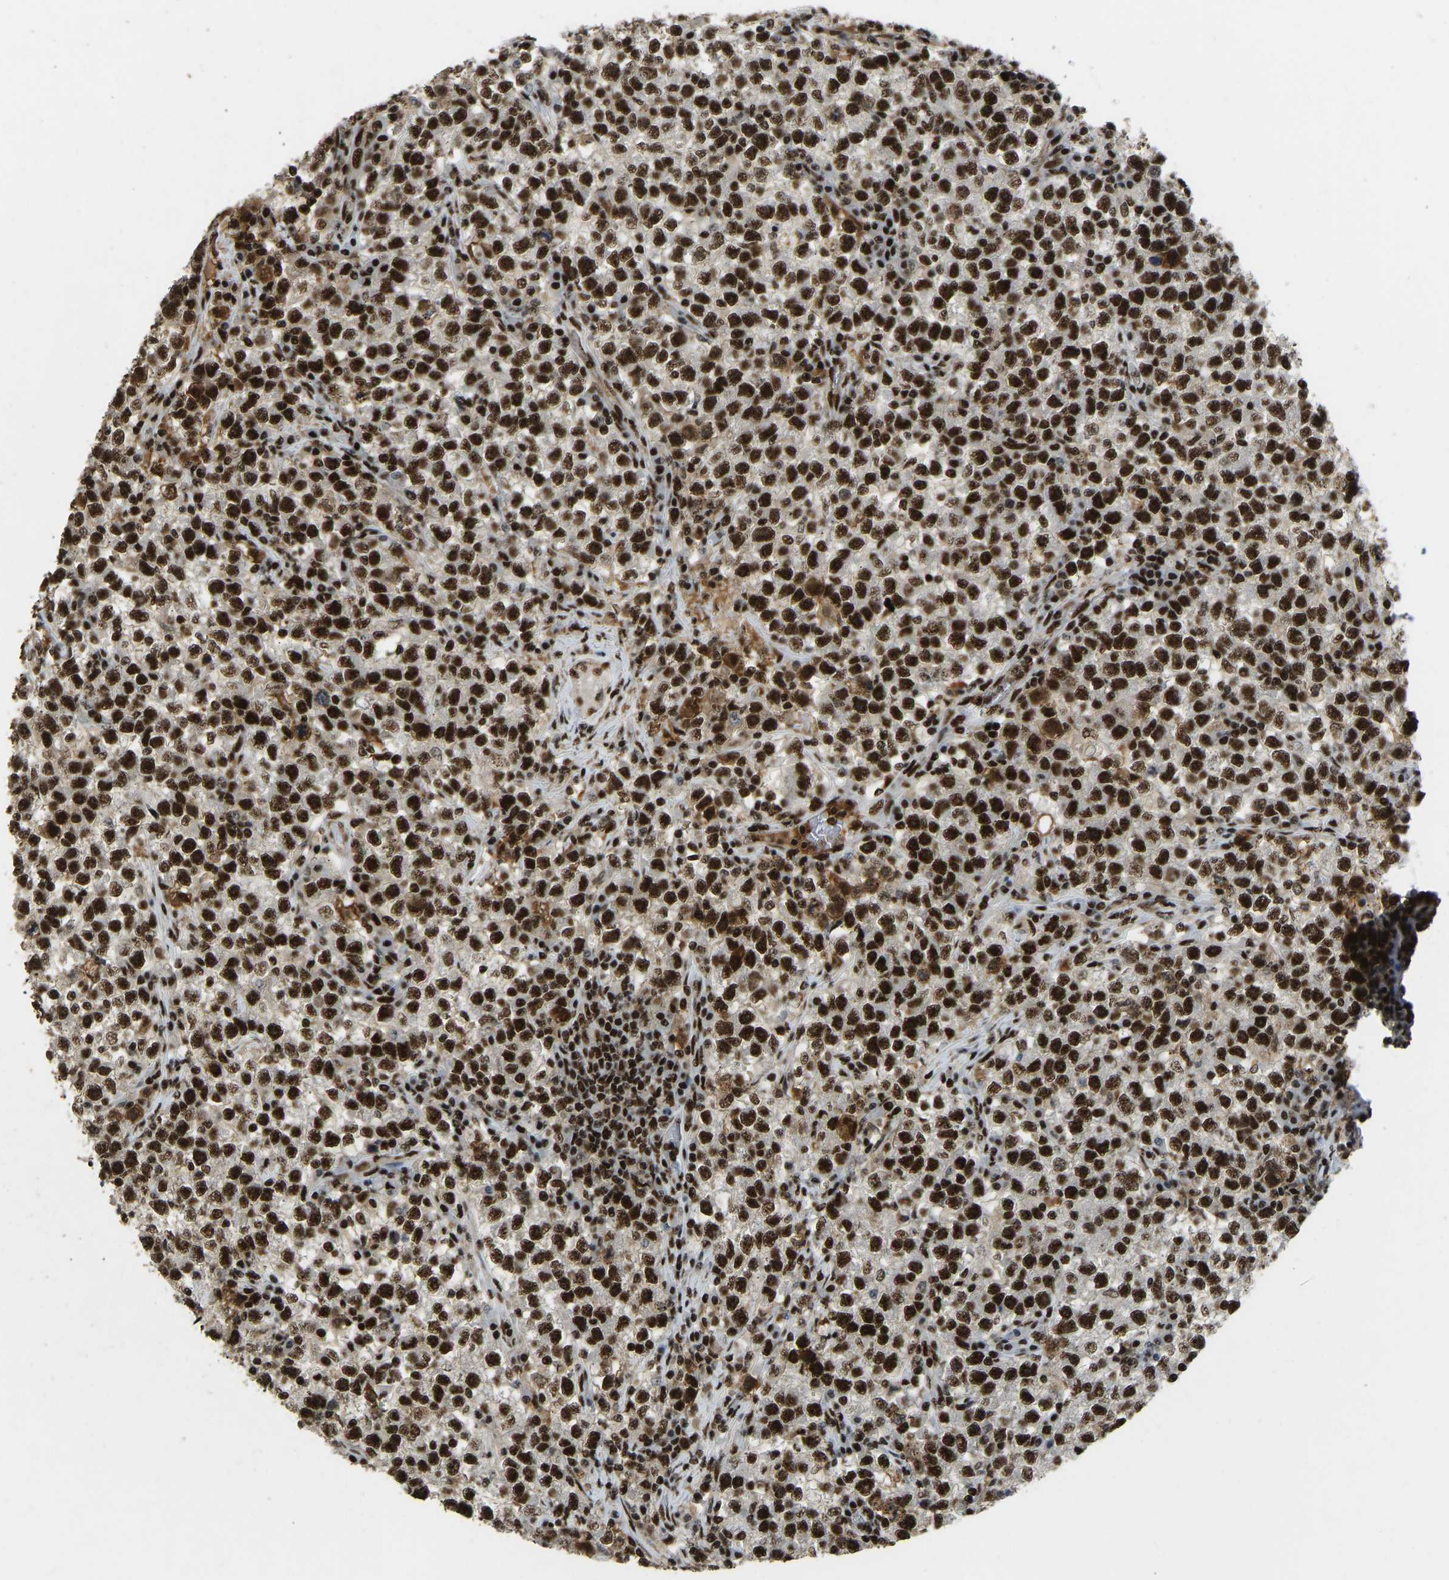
{"staining": {"intensity": "strong", "quantity": ">75%", "location": "nuclear"}, "tissue": "testis cancer", "cell_type": "Tumor cells", "image_type": "cancer", "snomed": [{"axis": "morphology", "description": "Seminoma, NOS"}, {"axis": "topography", "description": "Testis"}], "caption": "DAB immunohistochemical staining of seminoma (testis) demonstrates strong nuclear protein positivity in about >75% of tumor cells. The protein of interest is shown in brown color, while the nuclei are stained blue.", "gene": "FOXK1", "patient": {"sex": "male", "age": 22}}